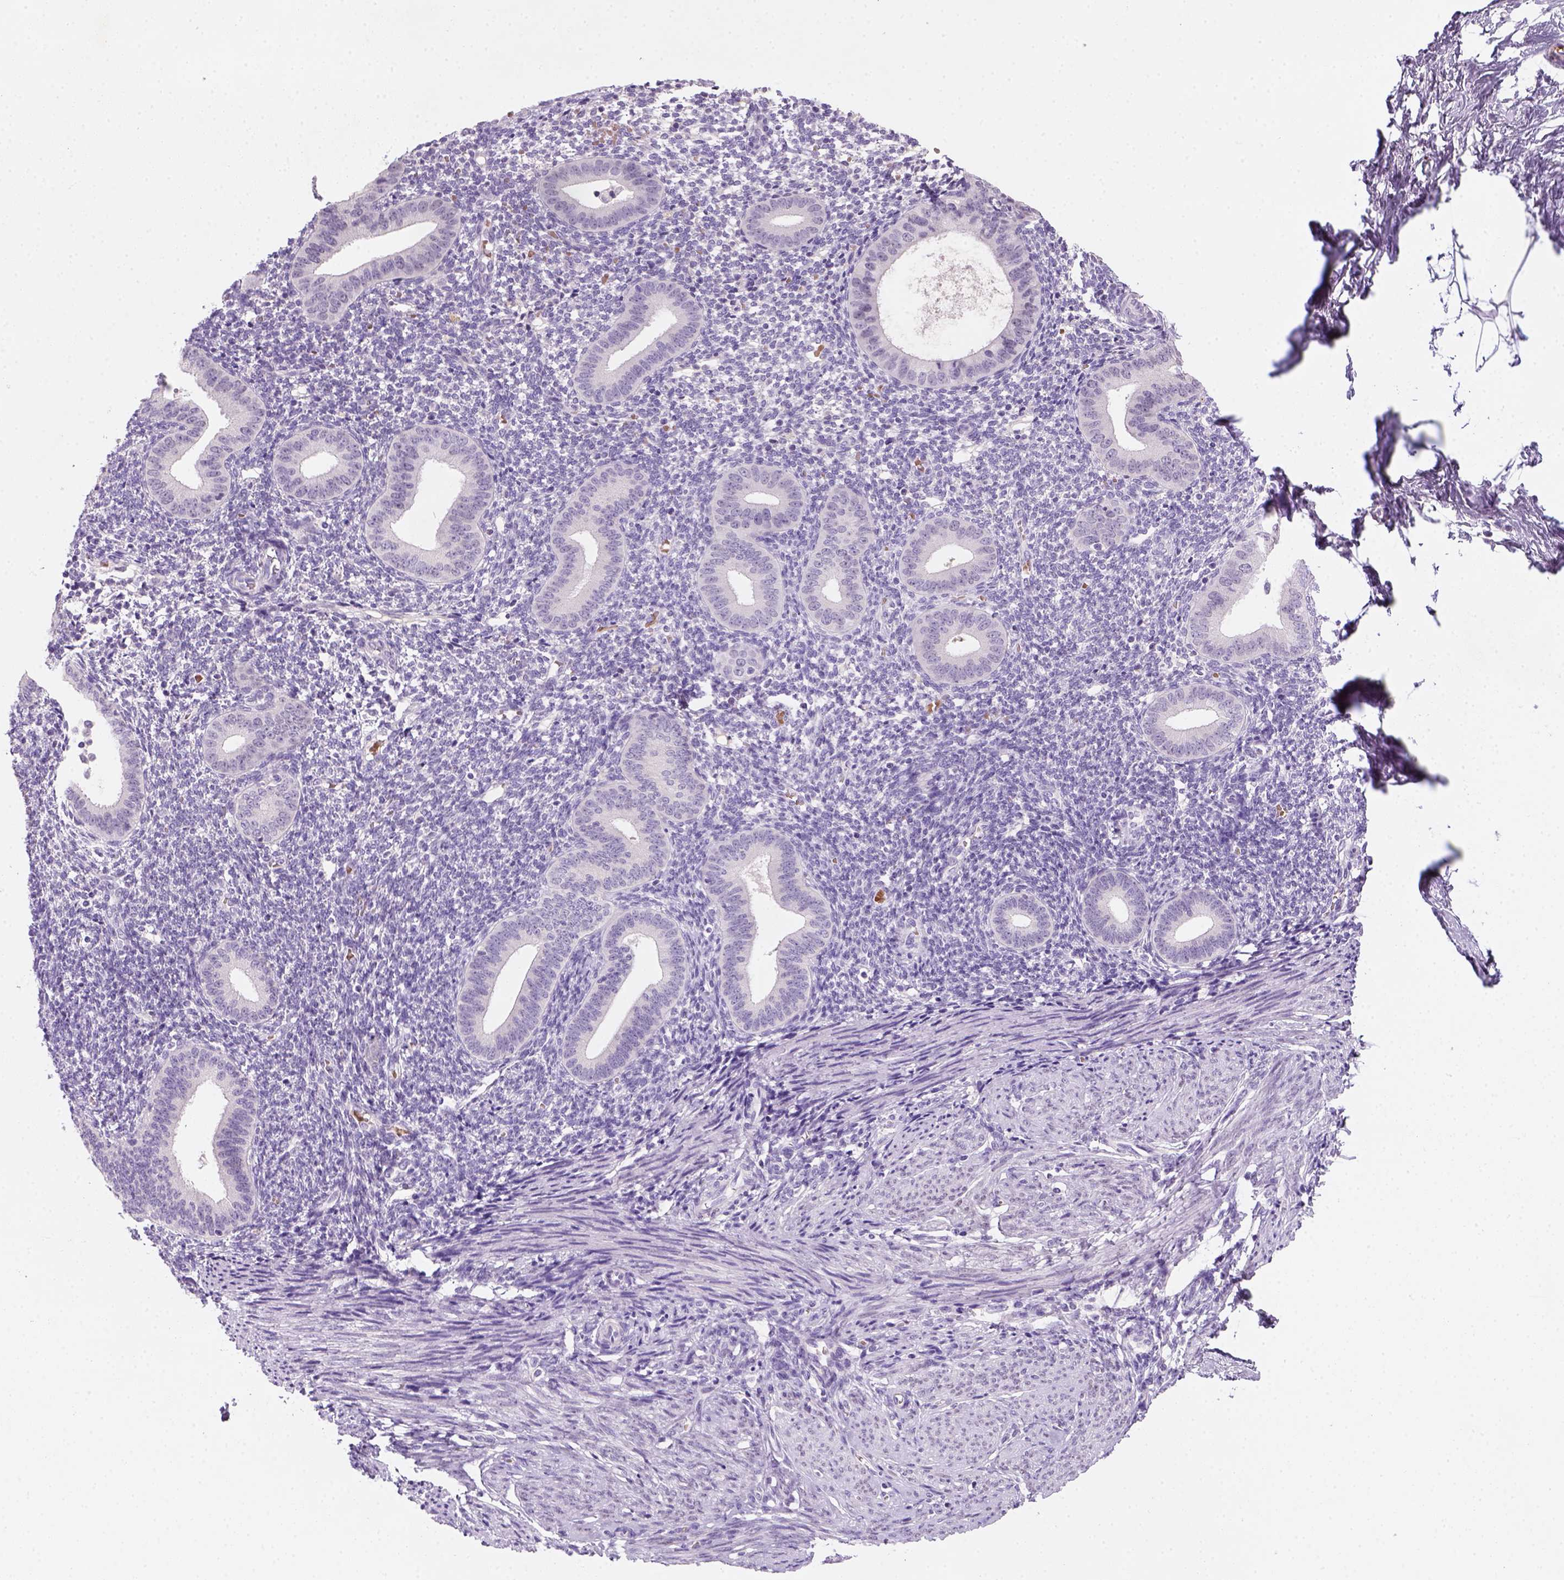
{"staining": {"intensity": "negative", "quantity": "none", "location": "none"}, "tissue": "endometrium", "cell_type": "Cells in endometrial stroma", "image_type": "normal", "snomed": [{"axis": "morphology", "description": "Normal tissue, NOS"}, {"axis": "topography", "description": "Endometrium"}], "caption": "Immunohistochemistry (IHC) micrograph of unremarkable human endometrium stained for a protein (brown), which reveals no expression in cells in endometrial stroma. The staining was performed using DAB (3,3'-diaminobenzidine) to visualize the protein expression in brown, while the nuclei were stained in blue with hematoxylin (Magnification: 20x).", "gene": "ZMAT4", "patient": {"sex": "female", "age": 40}}